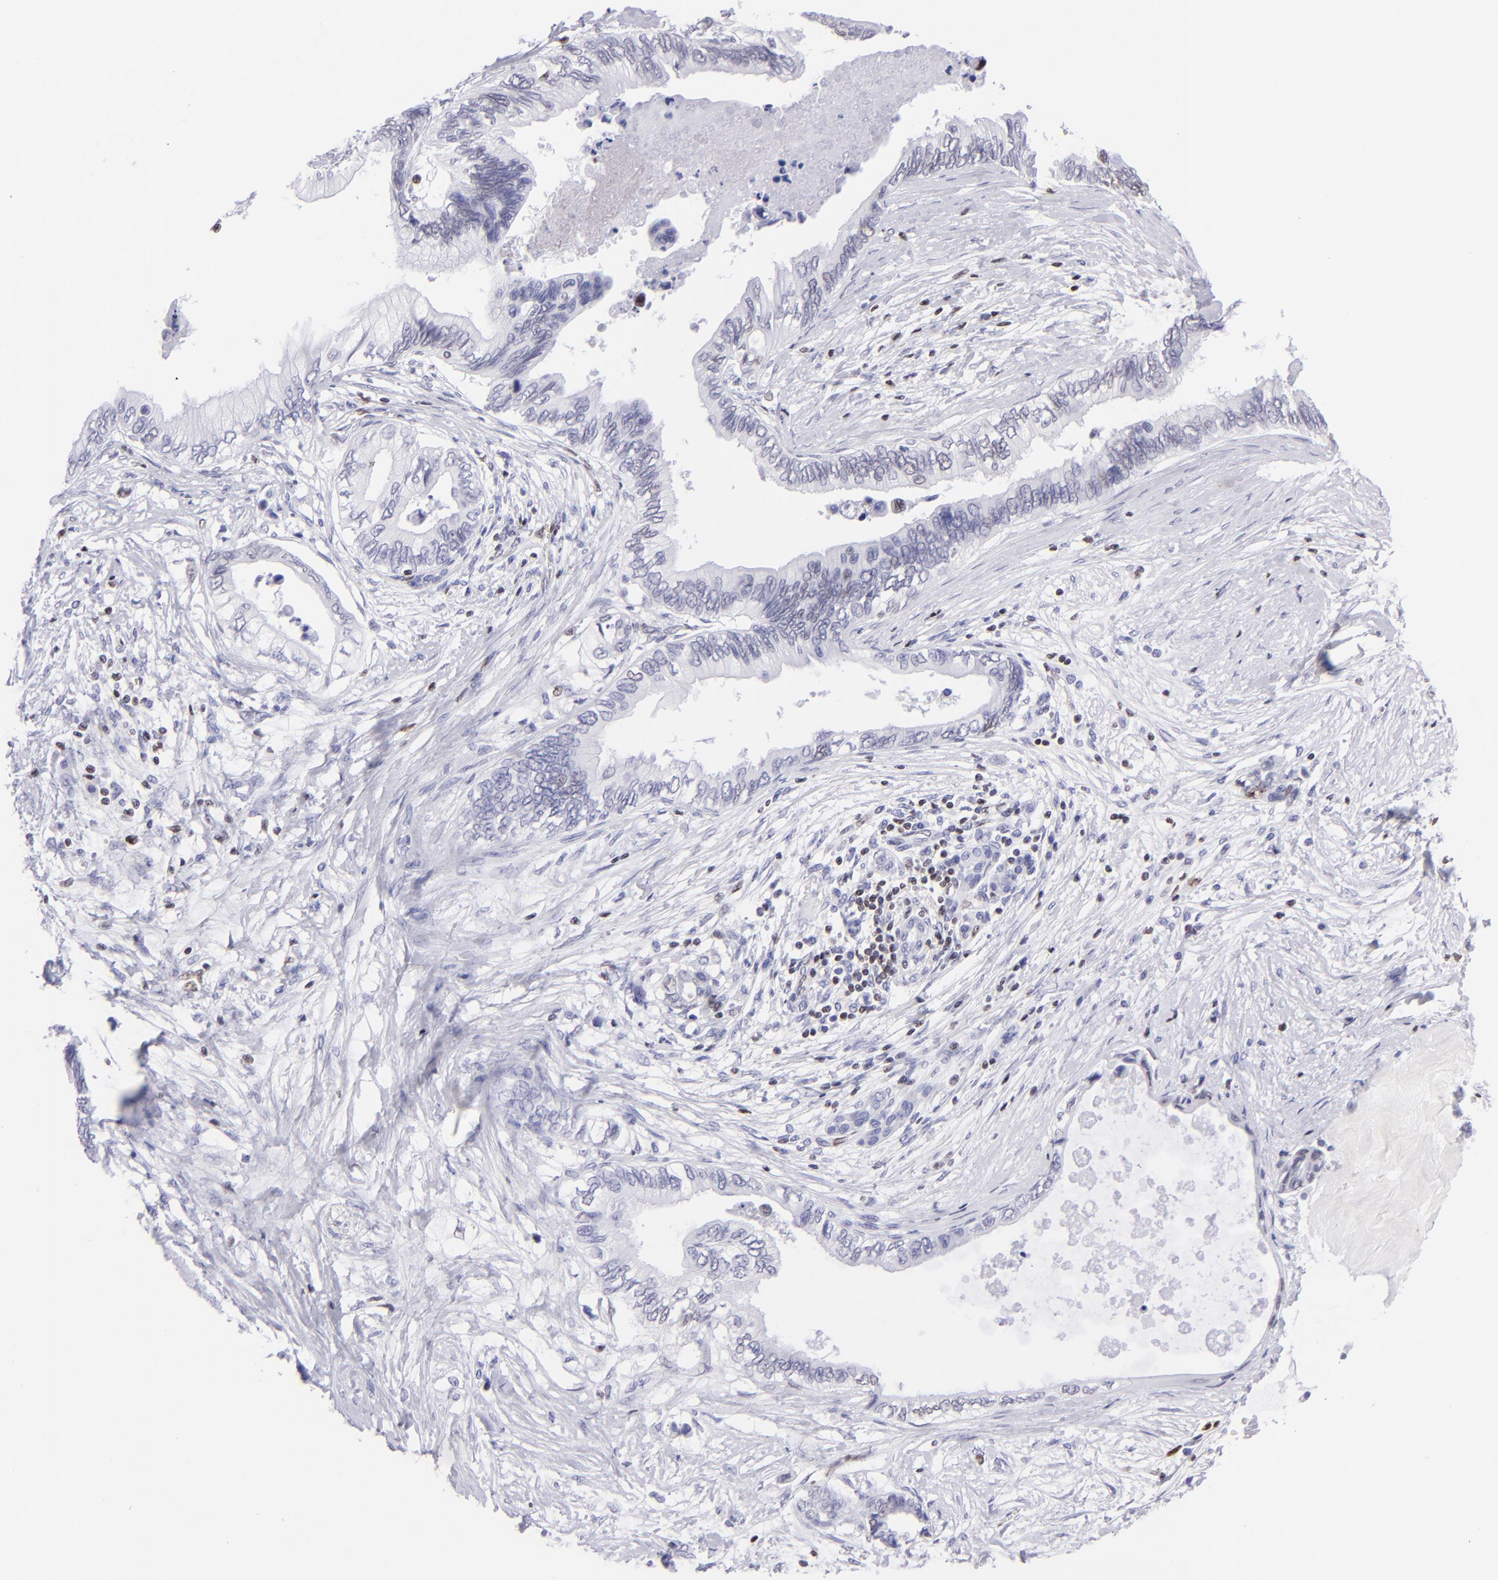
{"staining": {"intensity": "weak", "quantity": "<25%", "location": "nuclear"}, "tissue": "pancreatic cancer", "cell_type": "Tumor cells", "image_type": "cancer", "snomed": [{"axis": "morphology", "description": "Adenocarcinoma, NOS"}, {"axis": "topography", "description": "Pancreas"}], "caption": "Protein analysis of pancreatic cancer demonstrates no significant expression in tumor cells.", "gene": "ETS1", "patient": {"sex": "female", "age": 66}}